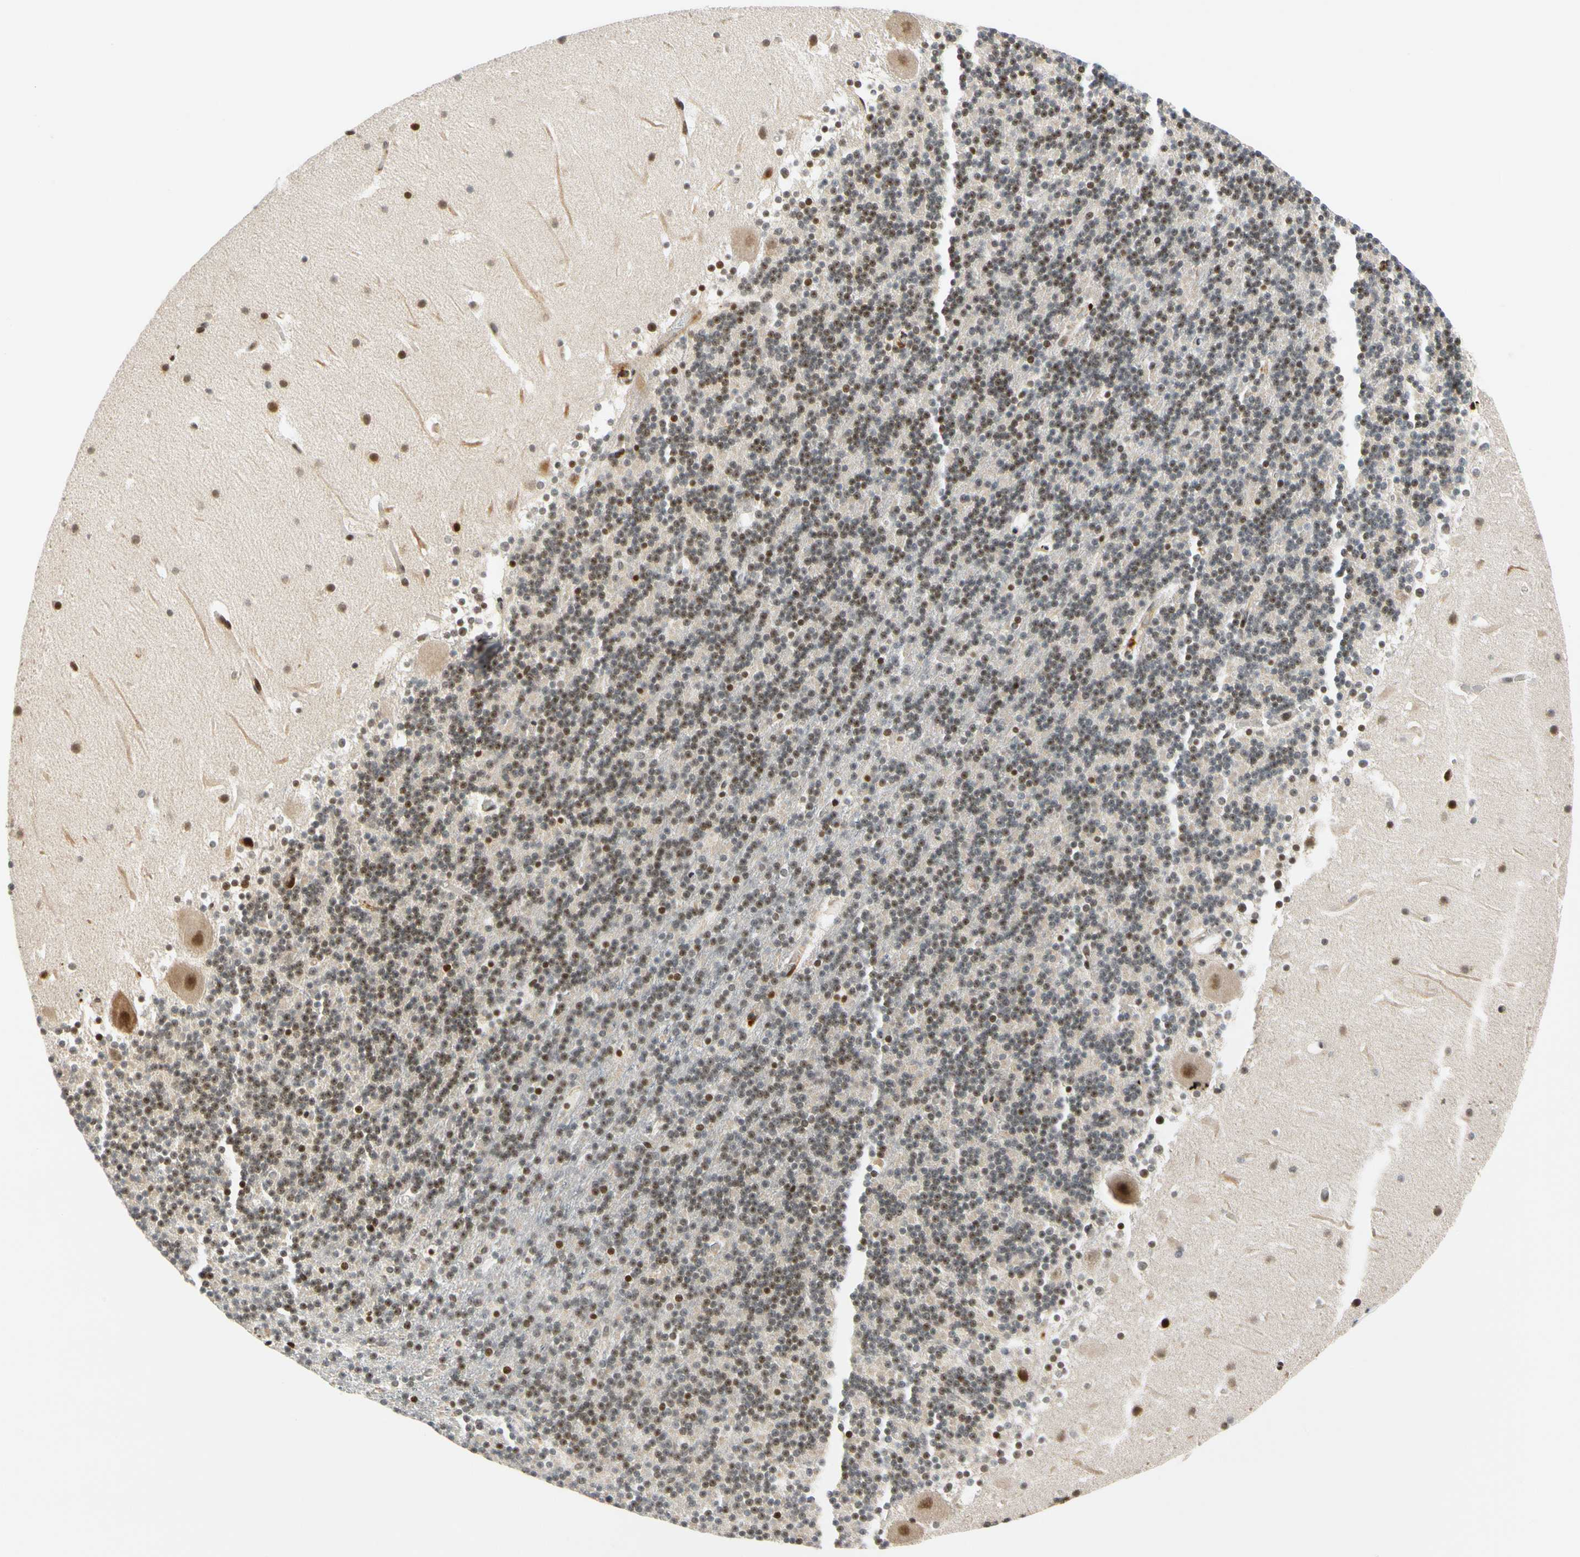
{"staining": {"intensity": "moderate", "quantity": ">75%", "location": "nuclear"}, "tissue": "cerebellum", "cell_type": "Cells in granular layer", "image_type": "normal", "snomed": [{"axis": "morphology", "description": "Normal tissue, NOS"}, {"axis": "topography", "description": "Cerebellum"}], "caption": "The micrograph displays immunohistochemical staining of benign cerebellum. There is moderate nuclear expression is present in approximately >75% of cells in granular layer.", "gene": "CDK7", "patient": {"sex": "male", "age": 45}}